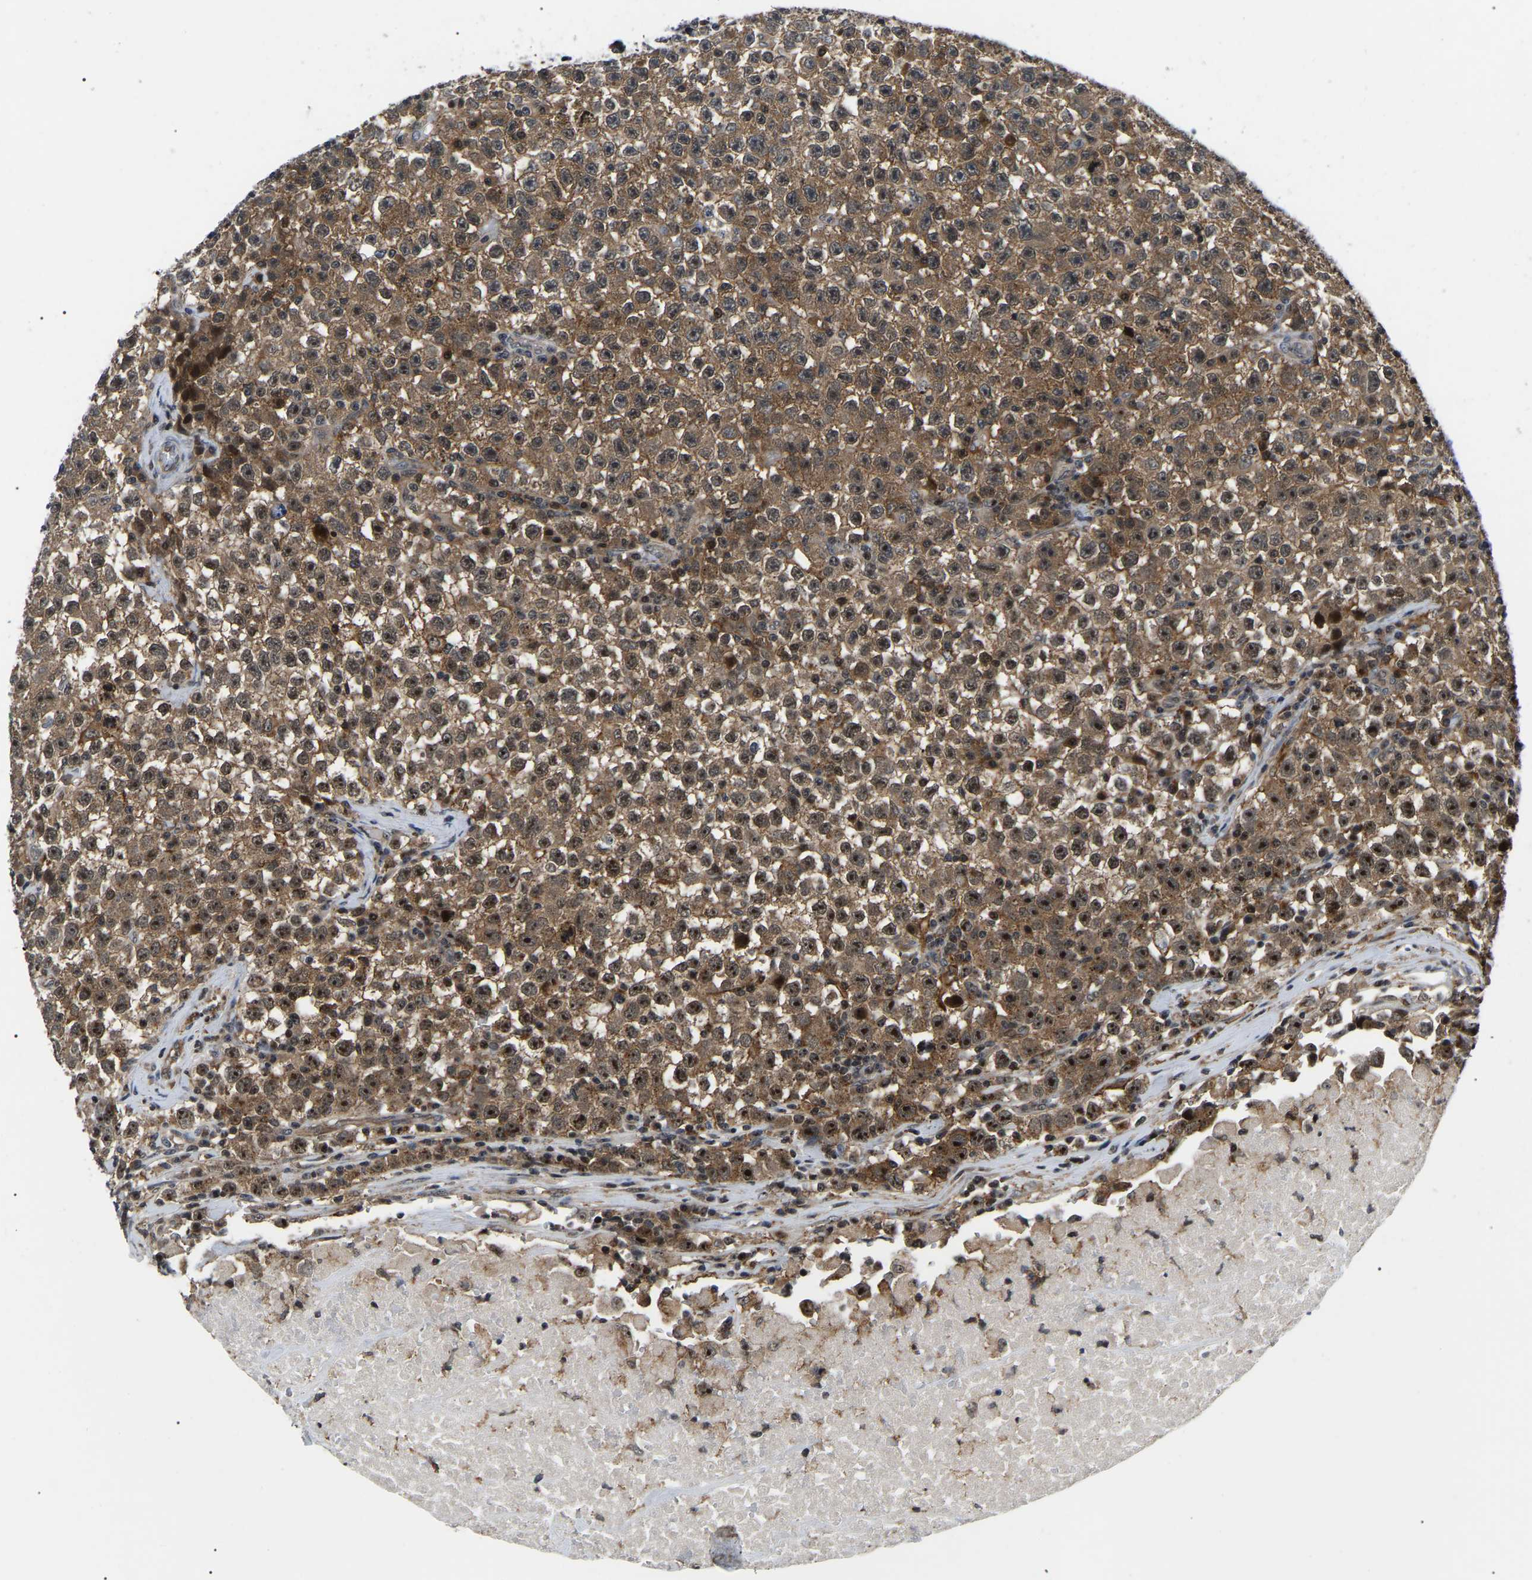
{"staining": {"intensity": "moderate", "quantity": ">75%", "location": "cytoplasmic/membranous,nuclear"}, "tissue": "testis cancer", "cell_type": "Tumor cells", "image_type": "cancer", "snomed": [{"axis": "morphology", "description": "Seminoma, NOS"}, {"axis": "topography", "description": "Testis"}], "caption": "Immunohistochemical staining of human testis cancer (seminoma) exhibits moderate cytoplasmic/membranous and nuclear protein staining in approximately >75% of tumor cells.", "gene": "RRP1B", "patient": {"sex": "male", "age": 22}}